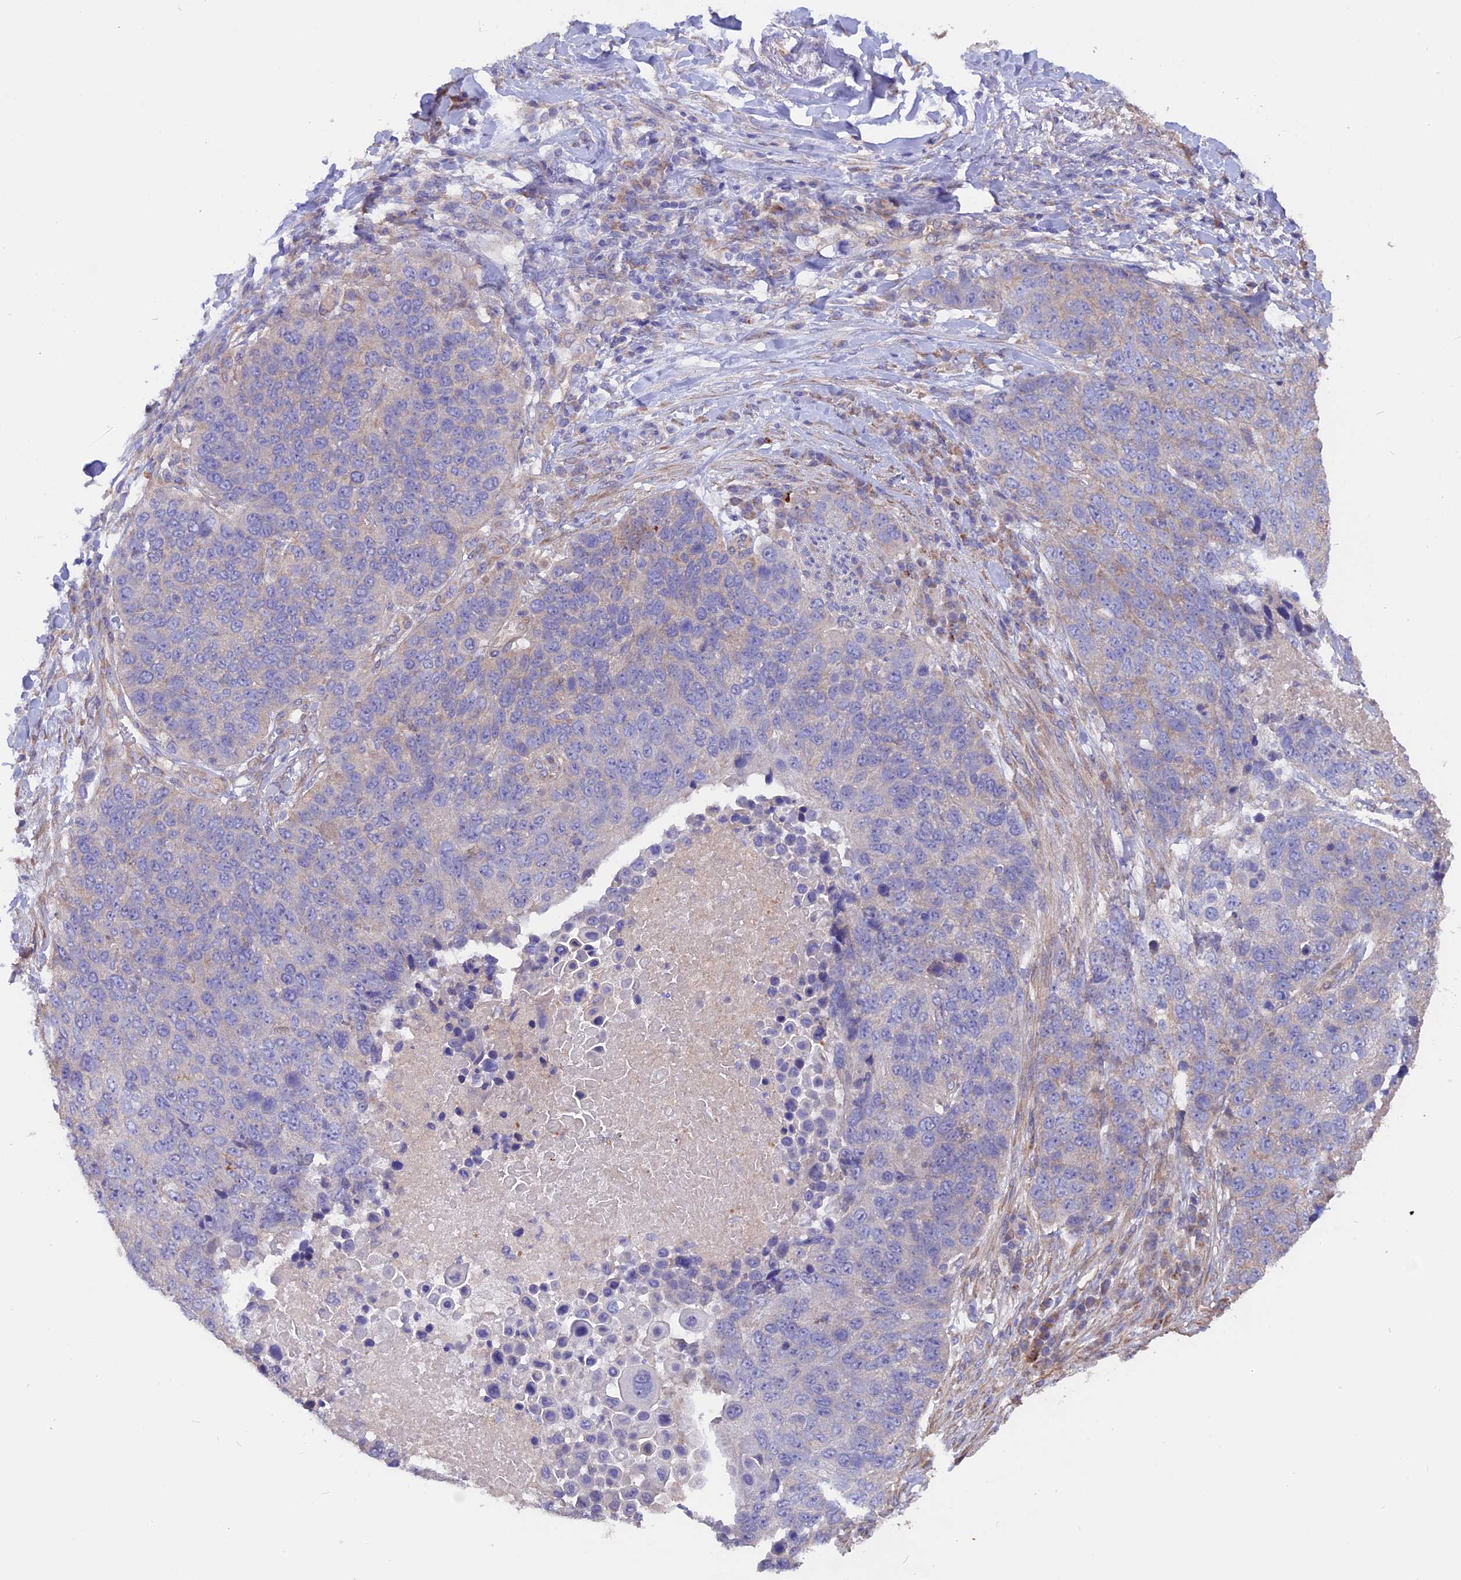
{"staining": {"intensity": "negative", "quantity": "none", "location": "none"}, "tissue": "lung cancer", "cell_type": "Tumor cells", "image_type": "cancer", "snomed": [{"axis": "morphology", "description": "Normal tissue, NOS"}, {"axis": "morphology", "description": "Squamous cell carcinoma, NOS"}, {"axis": "topography", "description": "Lymph node"}, {"axis": "topography", "description": "Lung"}], "caption": "DAB (3,3'-diaminobenzidine) immunohistochemical staining of lung squamous cell carcinoma demonstrates no significant expression in tumor cells. (DAB (3,3'-diaminobenzidine) IHC with hematoxylin counter stain).", "gene": "HYCC1", "patient": {"sex": "male", "age": 66}}